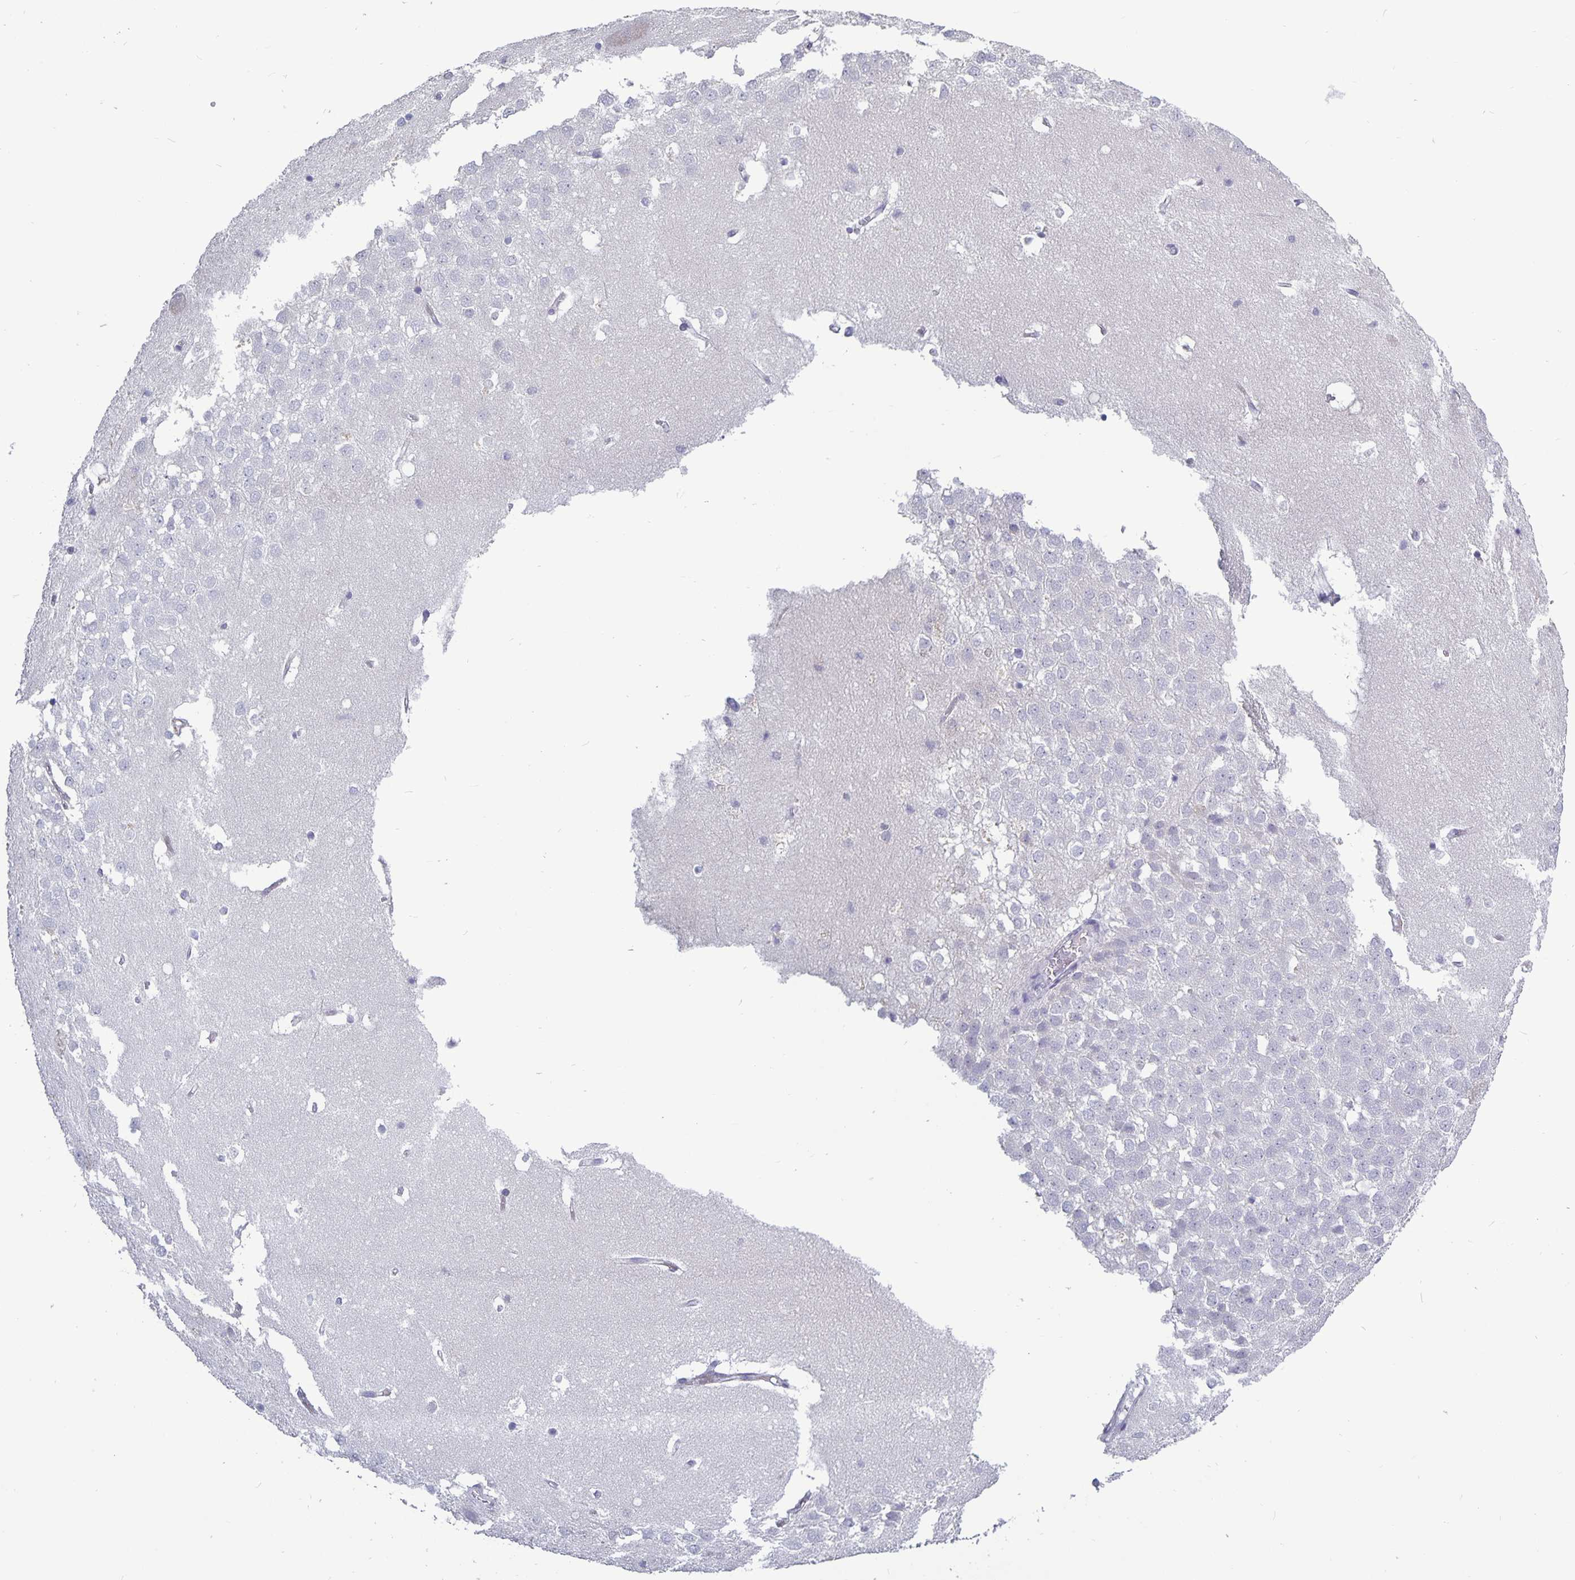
{"staining": {"intensity": "negative", "quantity": "none", "location": "none"}, "tissue": "hippocampus", "cell_type": "Glial cells", "image_type": "normal", "snomed": [{"axis": "morphology", "description": "Normal tissue, NOS"}, {"axis": "topography", "description": "Hippocampus"}], "caption": "Immunohistochemistry histopathology image of benign human hippocampus stained for a protein (brown), which shows no staining in glial cells. Brightfield microscopy of immunohistochemistry stained with DAB (brown) and hematoxylin (blue), captured at high magnification.", "gene": "PLCB3", "patient": {"sex": "male", "age": 58}}